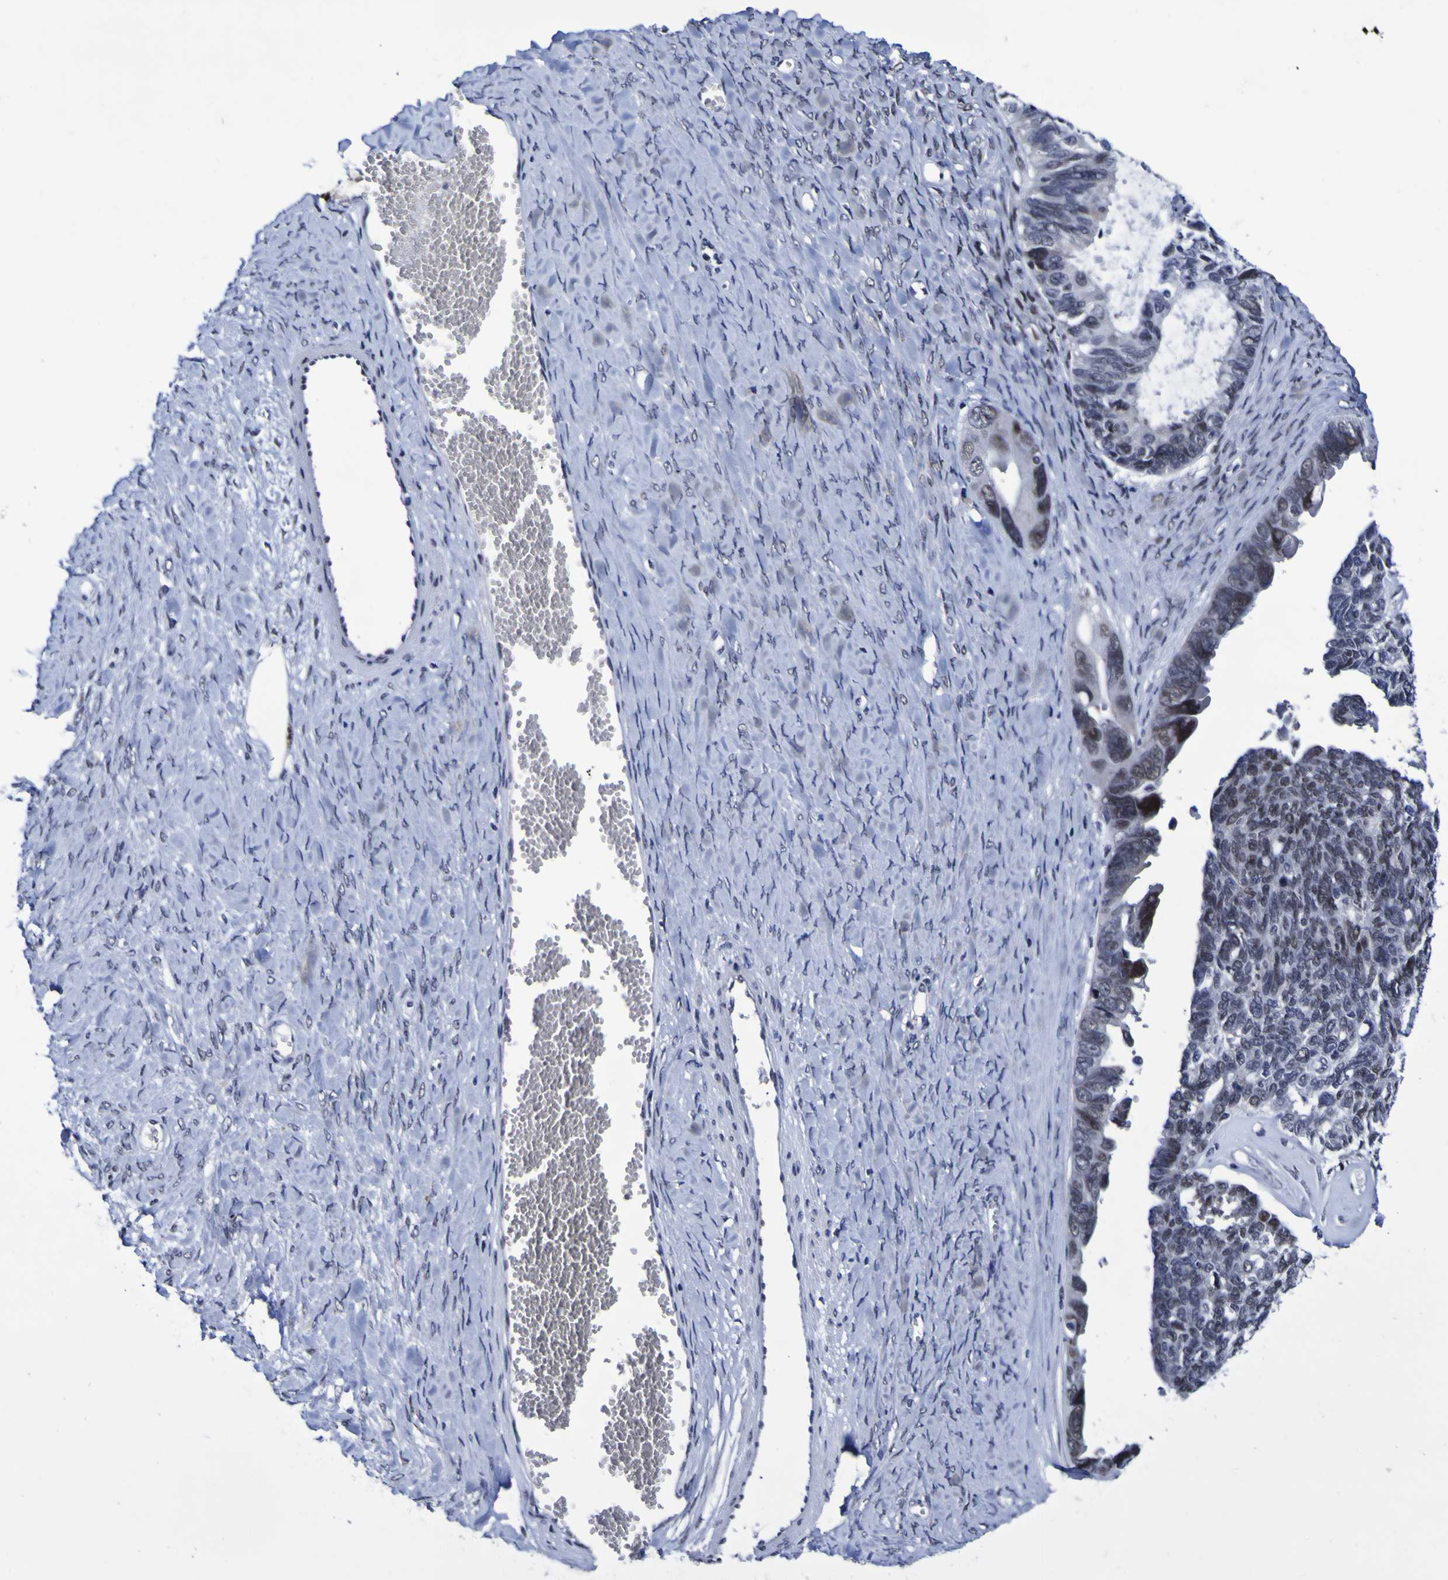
{"staining": {"intensity": "weak", "quantity": "<25%", "location": "nuclear"}, "tissue": "ovarian cancer", "cell_type": "Tumor cells", "image_type": "cancer", "snomed": [{"axis": "morphology", "description": "Cystadenocarcinoma, serous, NOS"}, {"axis": "topography", "description": "Ovary"}], "caption": "An immunohistochemistry micrograph of ovarian serous cystadenocarcinoma is shown. There is no staining in tumor cells of ovarian serous cystadenocarcinoma. (Stains: DAB immunohistochemistry with hematoxylin counter stain, Microscopy: brightfield microscopy at high magnification).", "gene": "MBD3", "patient": {"sex": "female", "age": 79}}